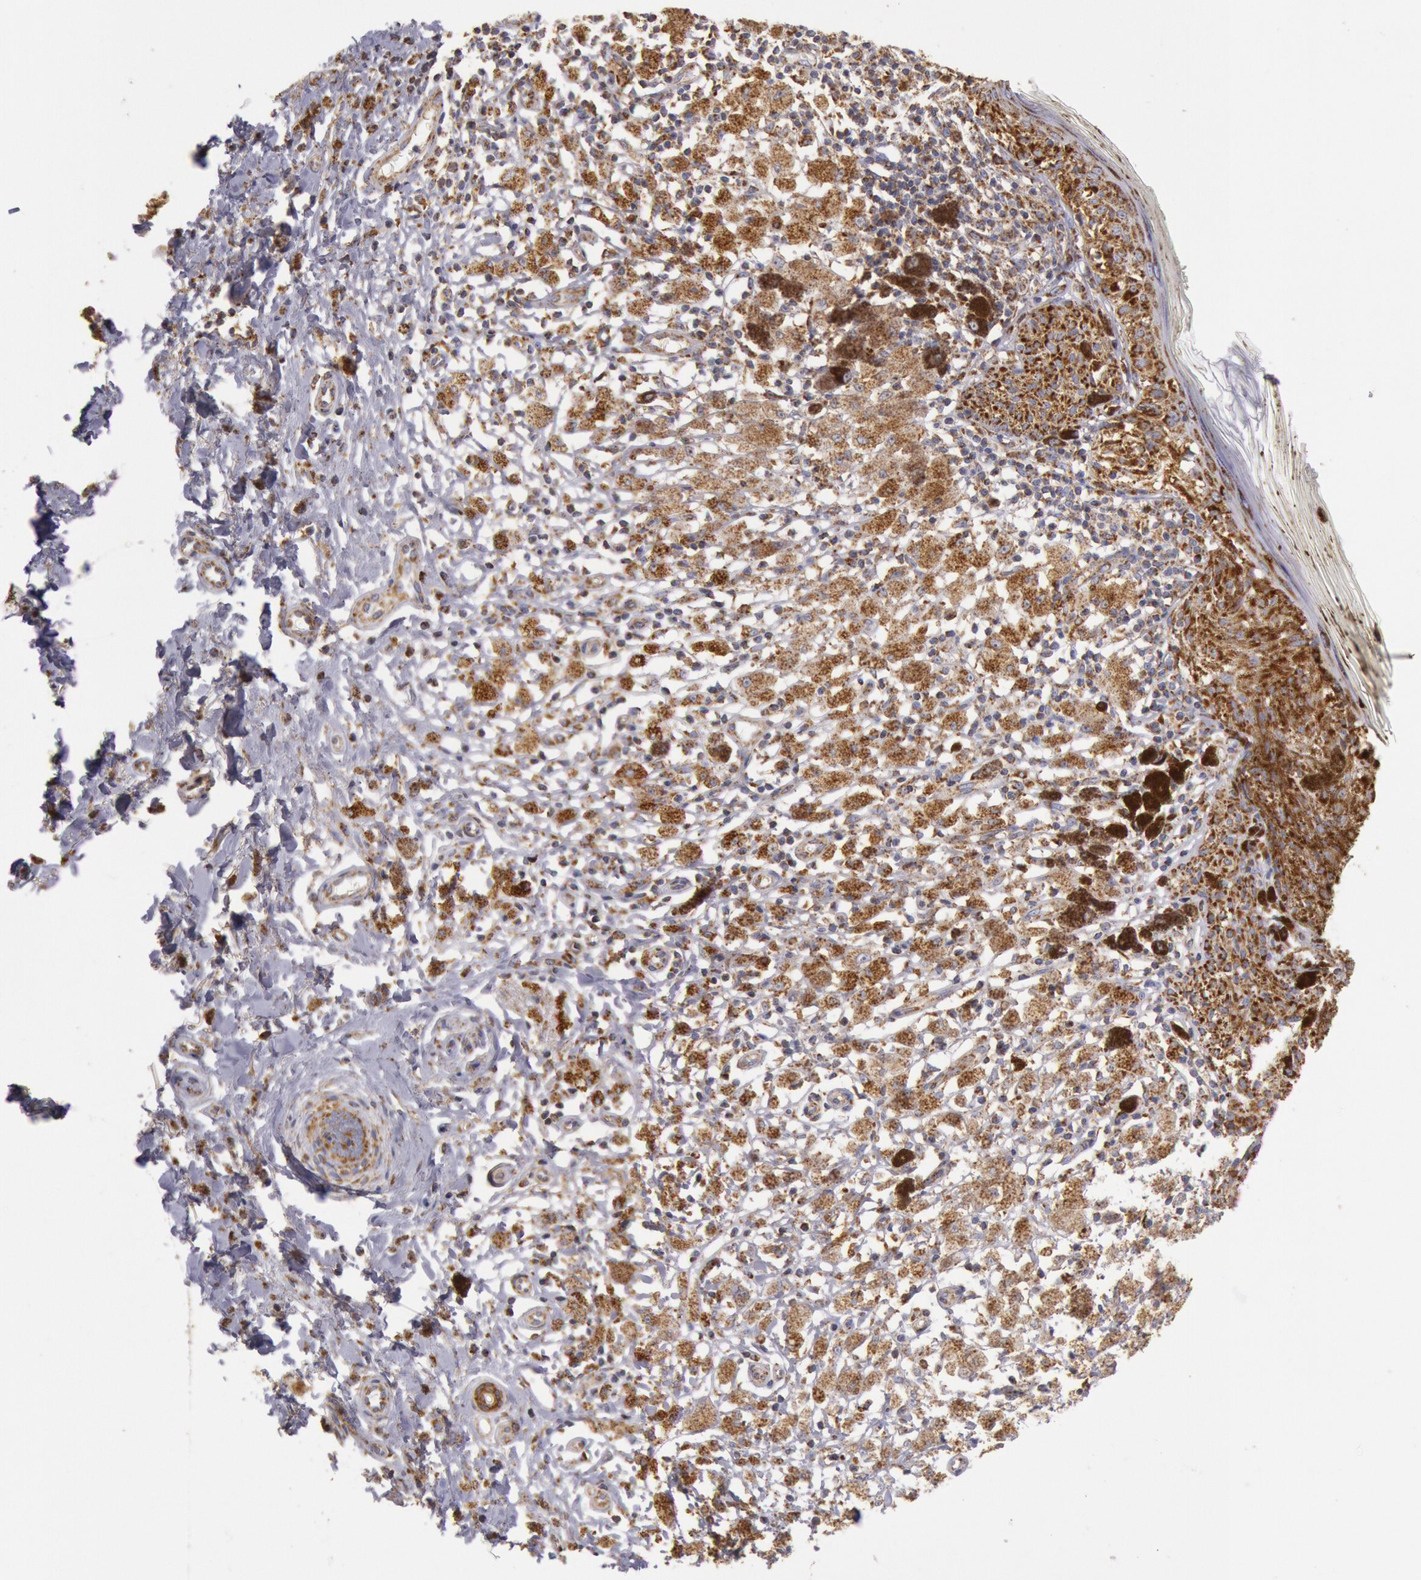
{"staining": {"intensity": "strong", "quantity": ">75%", "location": "cytoplasmic/membranous"}, "tissue": "melanoma", "cell_type": "Tumor cells", "image_type": "cancer", "snomed": [{"axis": "morphology", "description": "Malignant melanoma, NOS"}, {"axis": "topography", "description": "Skin"}], "caption": "A brown stain highlights strong cytoplasmic/membranous expression of a protein in human malignant melanoma tumor cells.", "gene": "CYC1", "patient": {"sex": "male", "age": 88}}